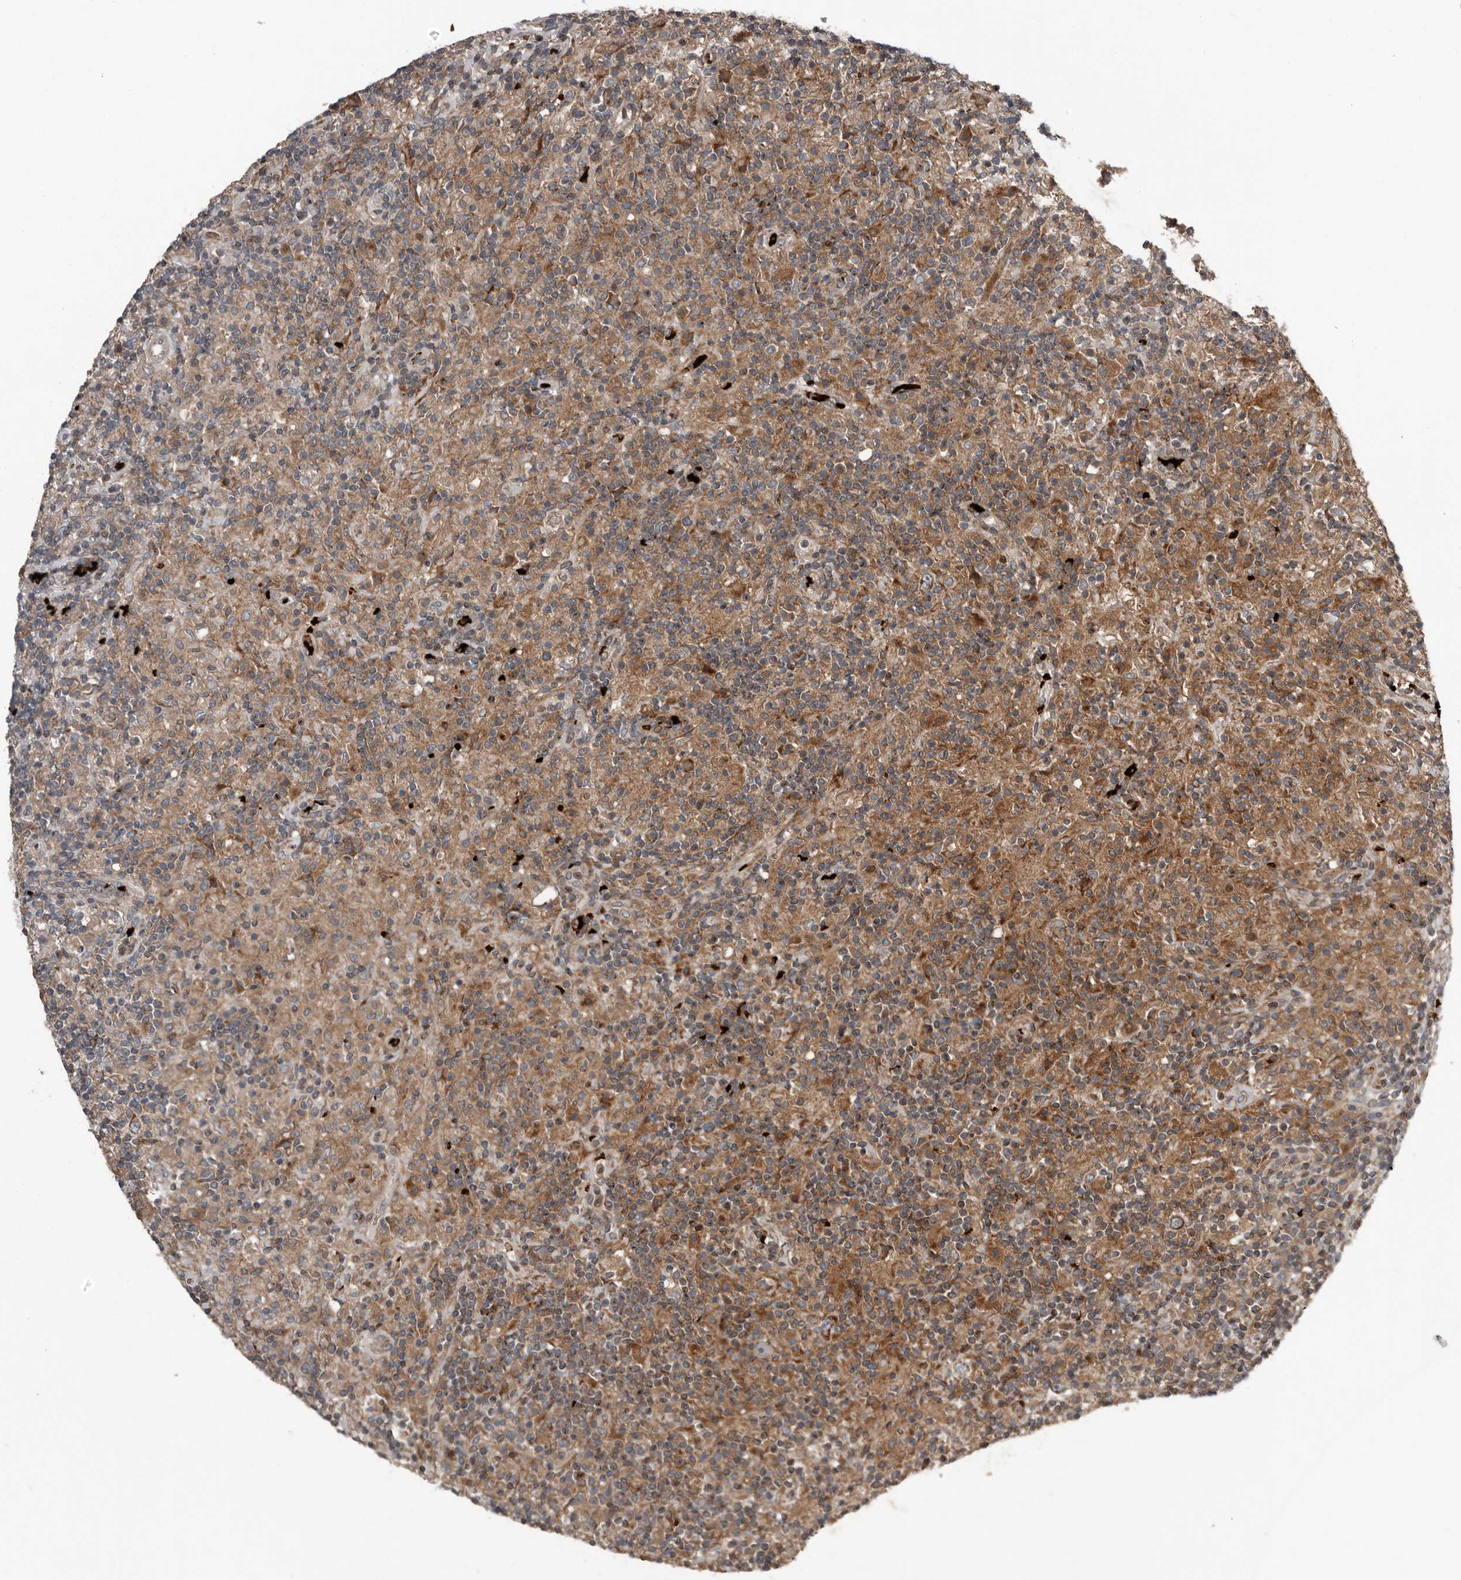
{"staining": {"intensity": "strong", "quantity": ">75%", "location": "cytoplasmic/membranous"}, "tissue": "lymphoma", "cell_type": "Tumor cells", "image_type": "cancer", "snomed": [{"axis": "morphology", "description": "Hodgkin's disease, NOS"}, {"axis": "topography", "description": "Lymph node"}], "caption": "A photomicrograph of human Hodgkin's disease stained for a protein shows strong cytoplasmic/membranous brown staining in tumor cells.", "gene": "FBXO31", "patient": {"sex": "male", "age": 70}}